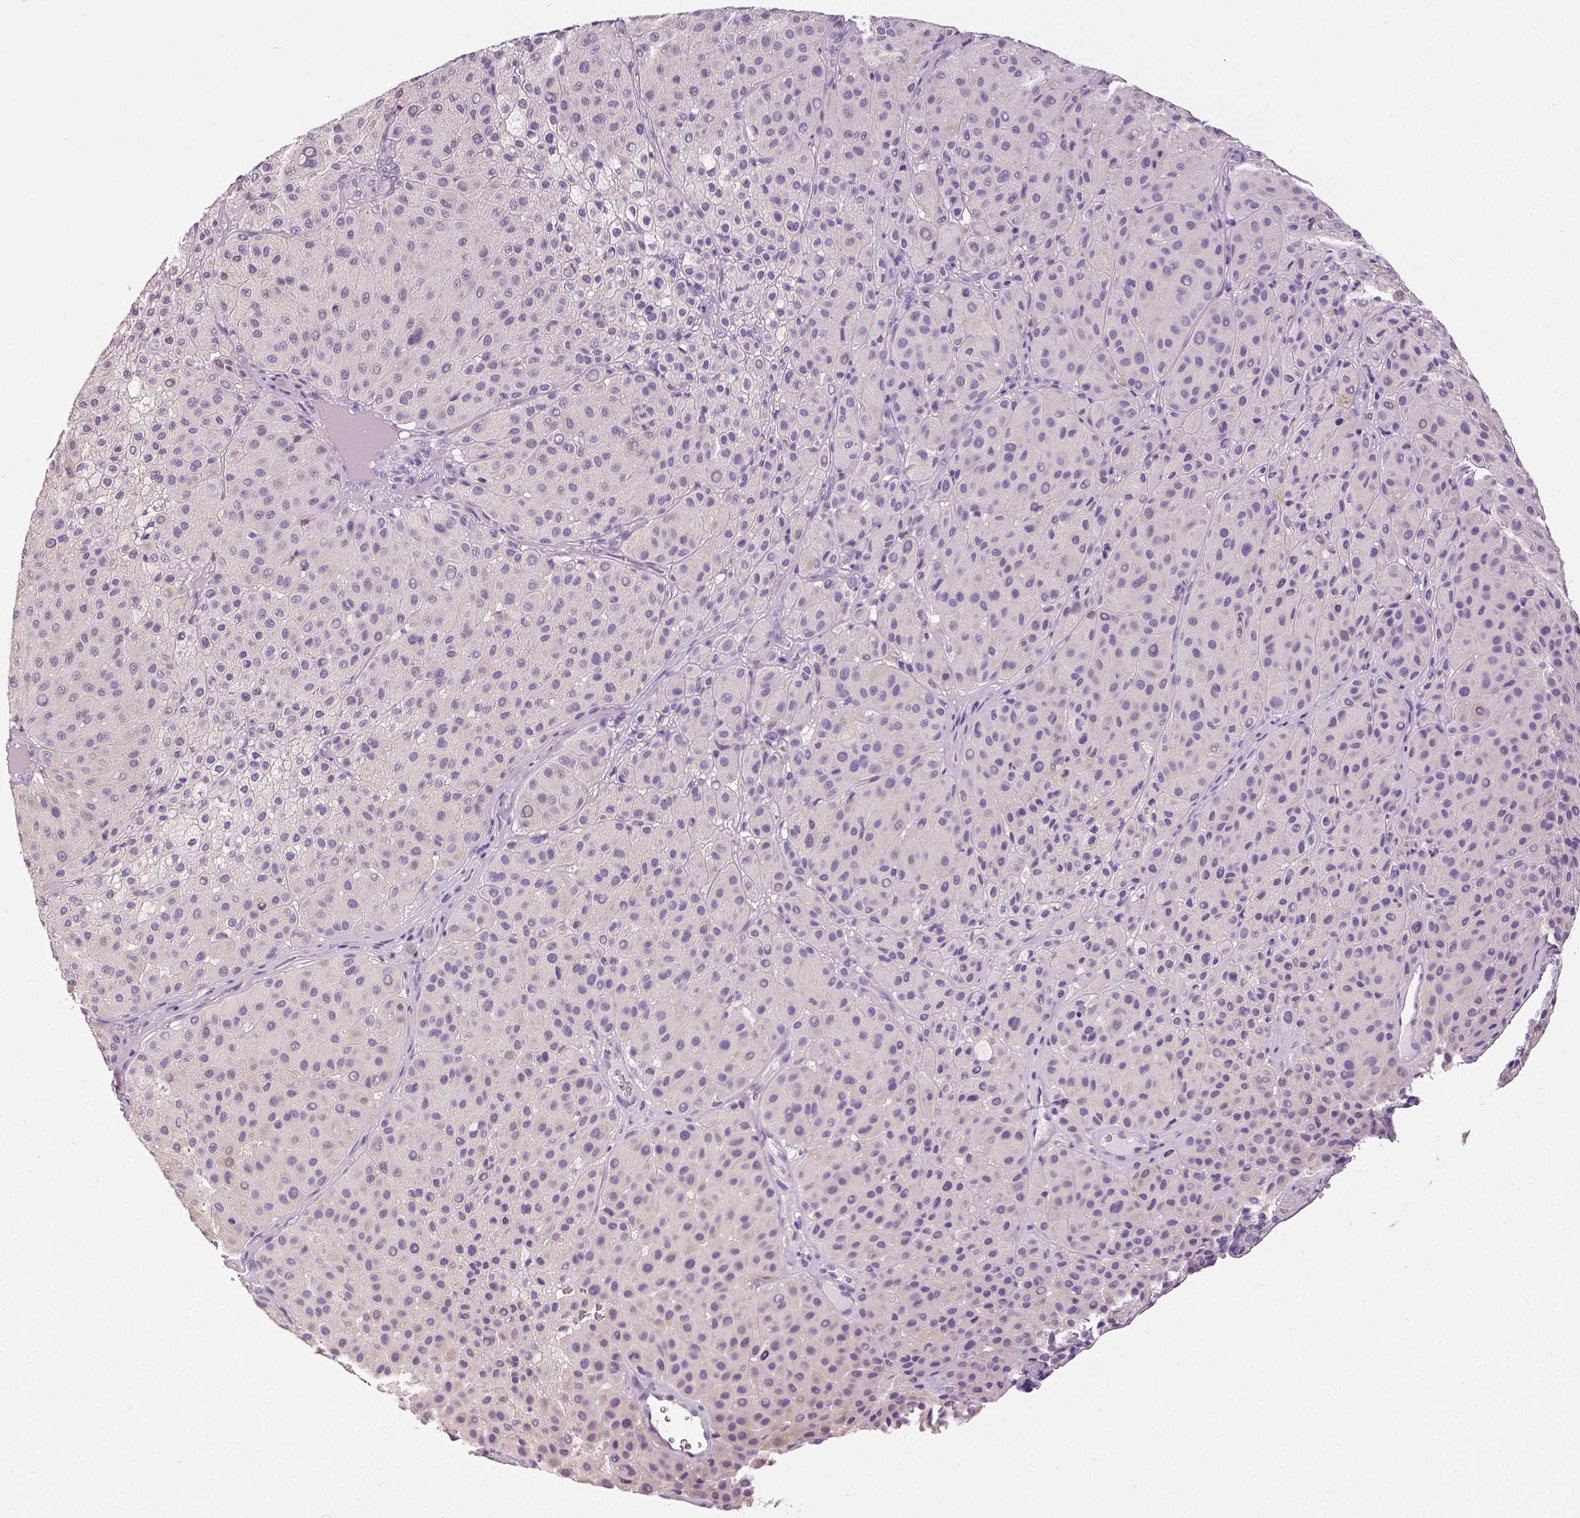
{"staining": {"intensity": "negative", "quantity": "none", "location": "none"}, "tissue": "melanoma", "cell_type": "Tumor cells", "image_type": "cancer", "snomed": [{"axis": "morphology", "description": "Malignant melanoma, Metastatic site"}, {"axis": "topography", "description": "Smooth muscle"}], "caption": "This is an IHC micrograph of human malignant melanoma (metastatic site). There is no staining in tumor cells.", "gene": "NECAB2", "patient": {"sex": "male", "age": 41}}